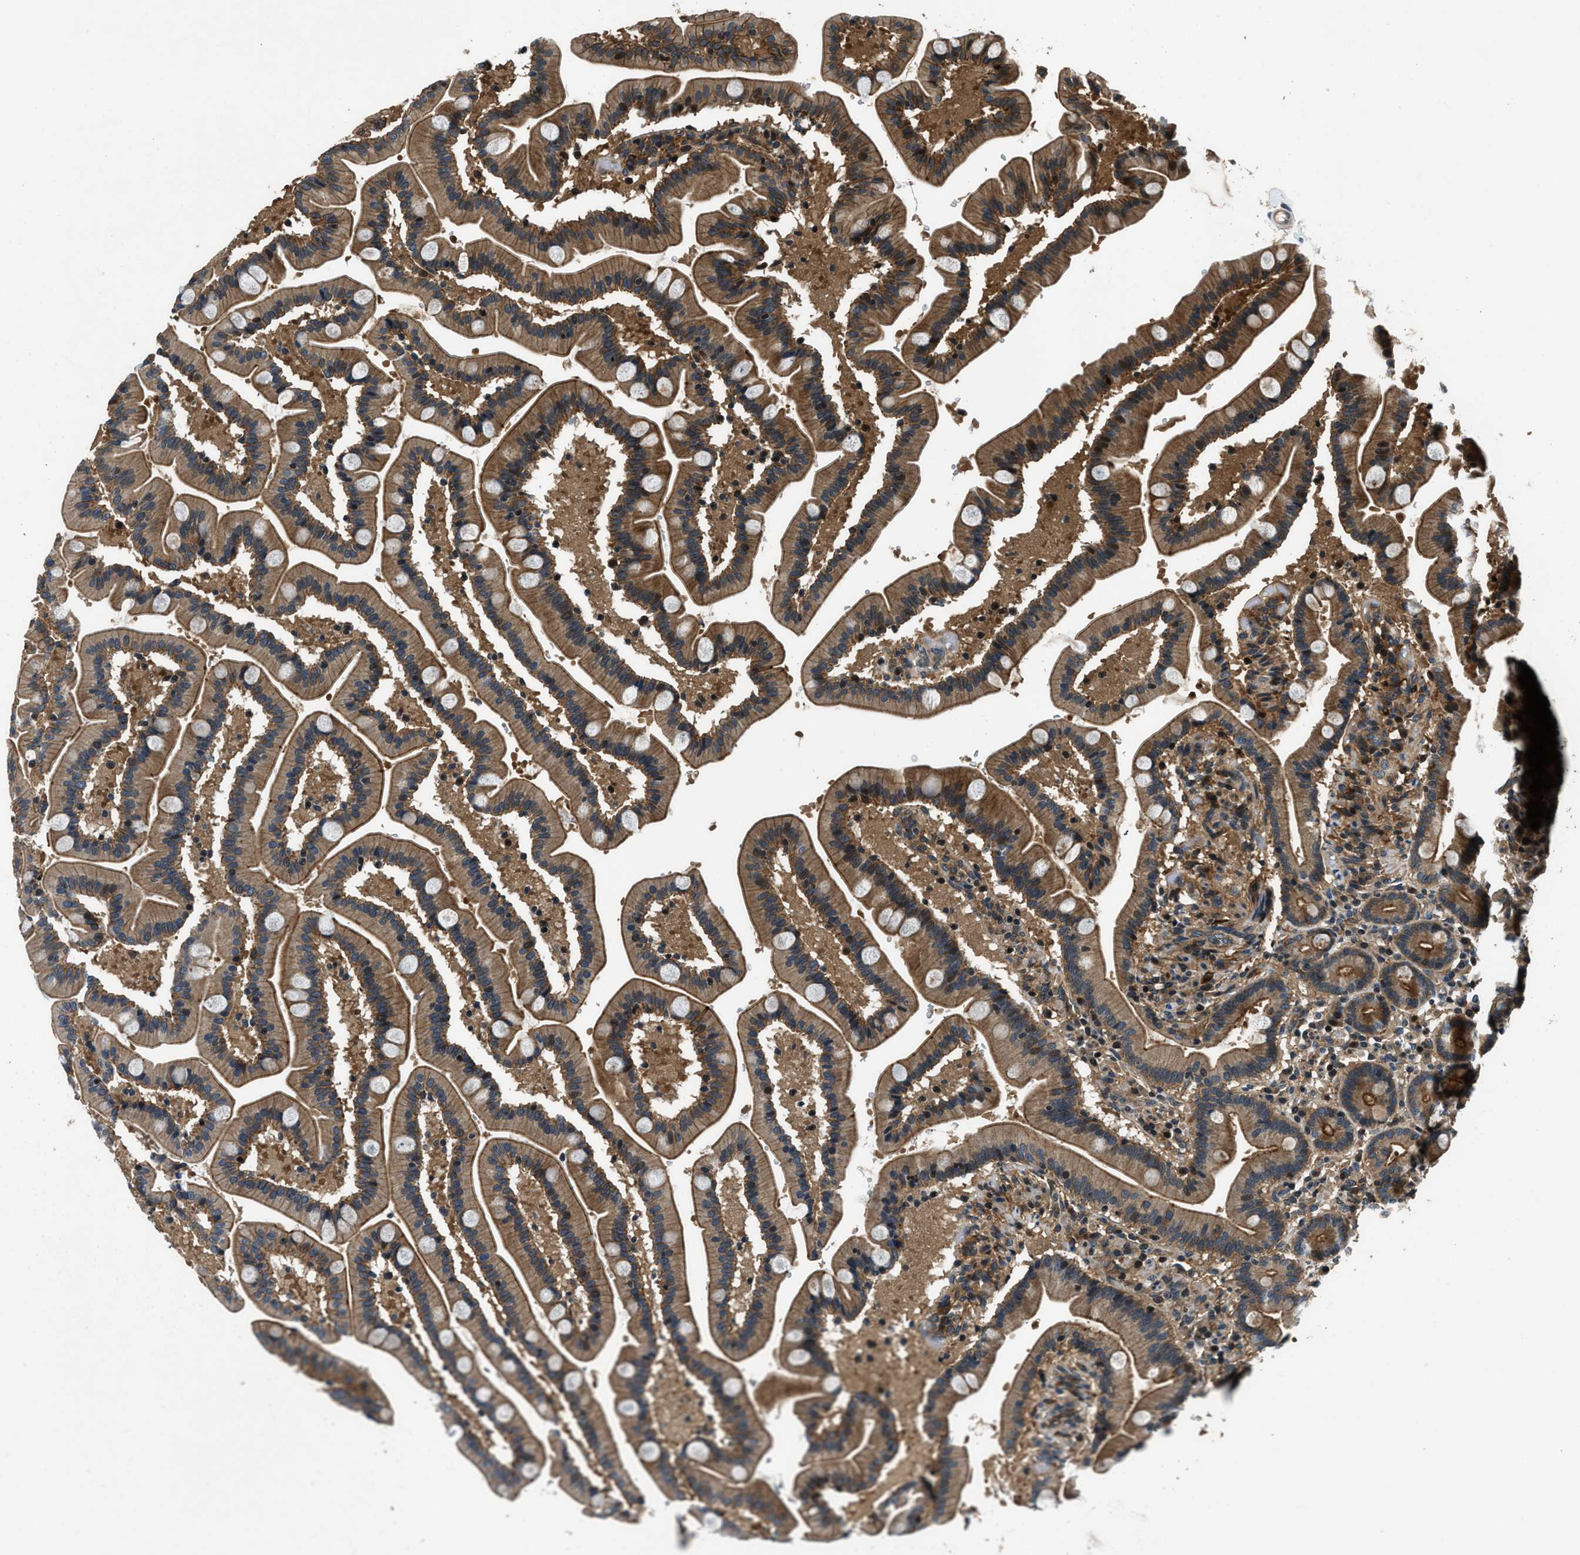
{"staining": {"intensity": "strong", "quantity": ">75%", "location": "cytoplasmic/membranous"}, "tissue": "duodenum", "cell_type": "Glandular cells", "image_type": "normal", "snomed": [{"axis": "morphology", "description": "Normal tissue, NOS"}, {"axis": "topography", "description": "Duodenum"}], "caption": "Glandular cells display high levels of strong cytoplasmic/membranous expression in approximately >75% of cells in normal duodenum. (DAB IHC with brightfield microscopy, high magnification).", "gene": "ARHGEF11", "patient": {"sex": "male", "age": 54}}